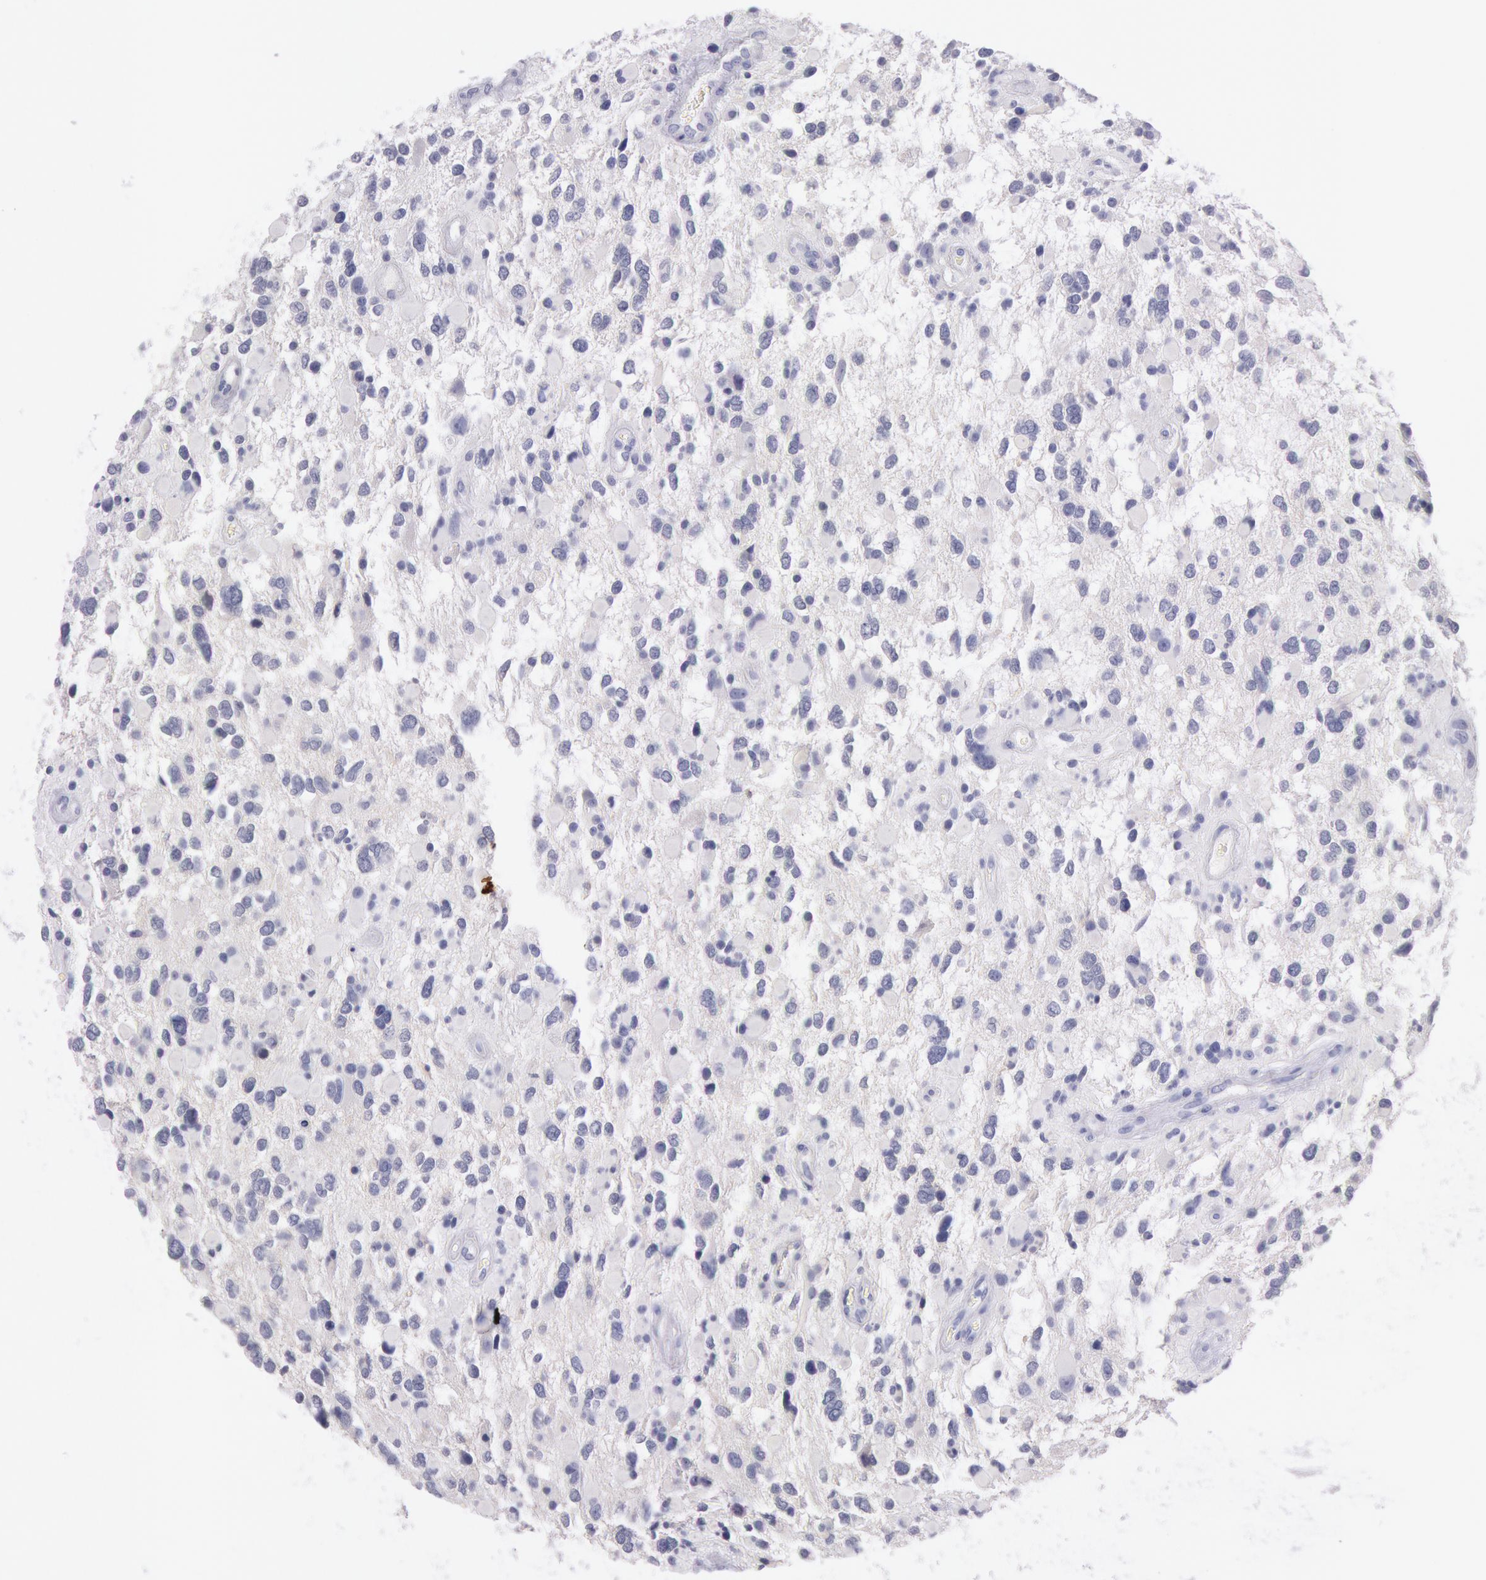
{"staining": {"intensity": "negative", "quantity": "none", "location": "none"}, "tissue": "glioma", "cell_type": "Tumor cells", "image_type": "cancer", "snomed": [{"axis": "morphology", "description": "Glioma, malignant, High grade"}, {"axis": "topography", "description": "Brain"}], "caption": "The micrograph demonstrates no significant staining in tumor cells of glioma.", "gene": "EGFR", "patient": {"sex": "female", "age": 37}}